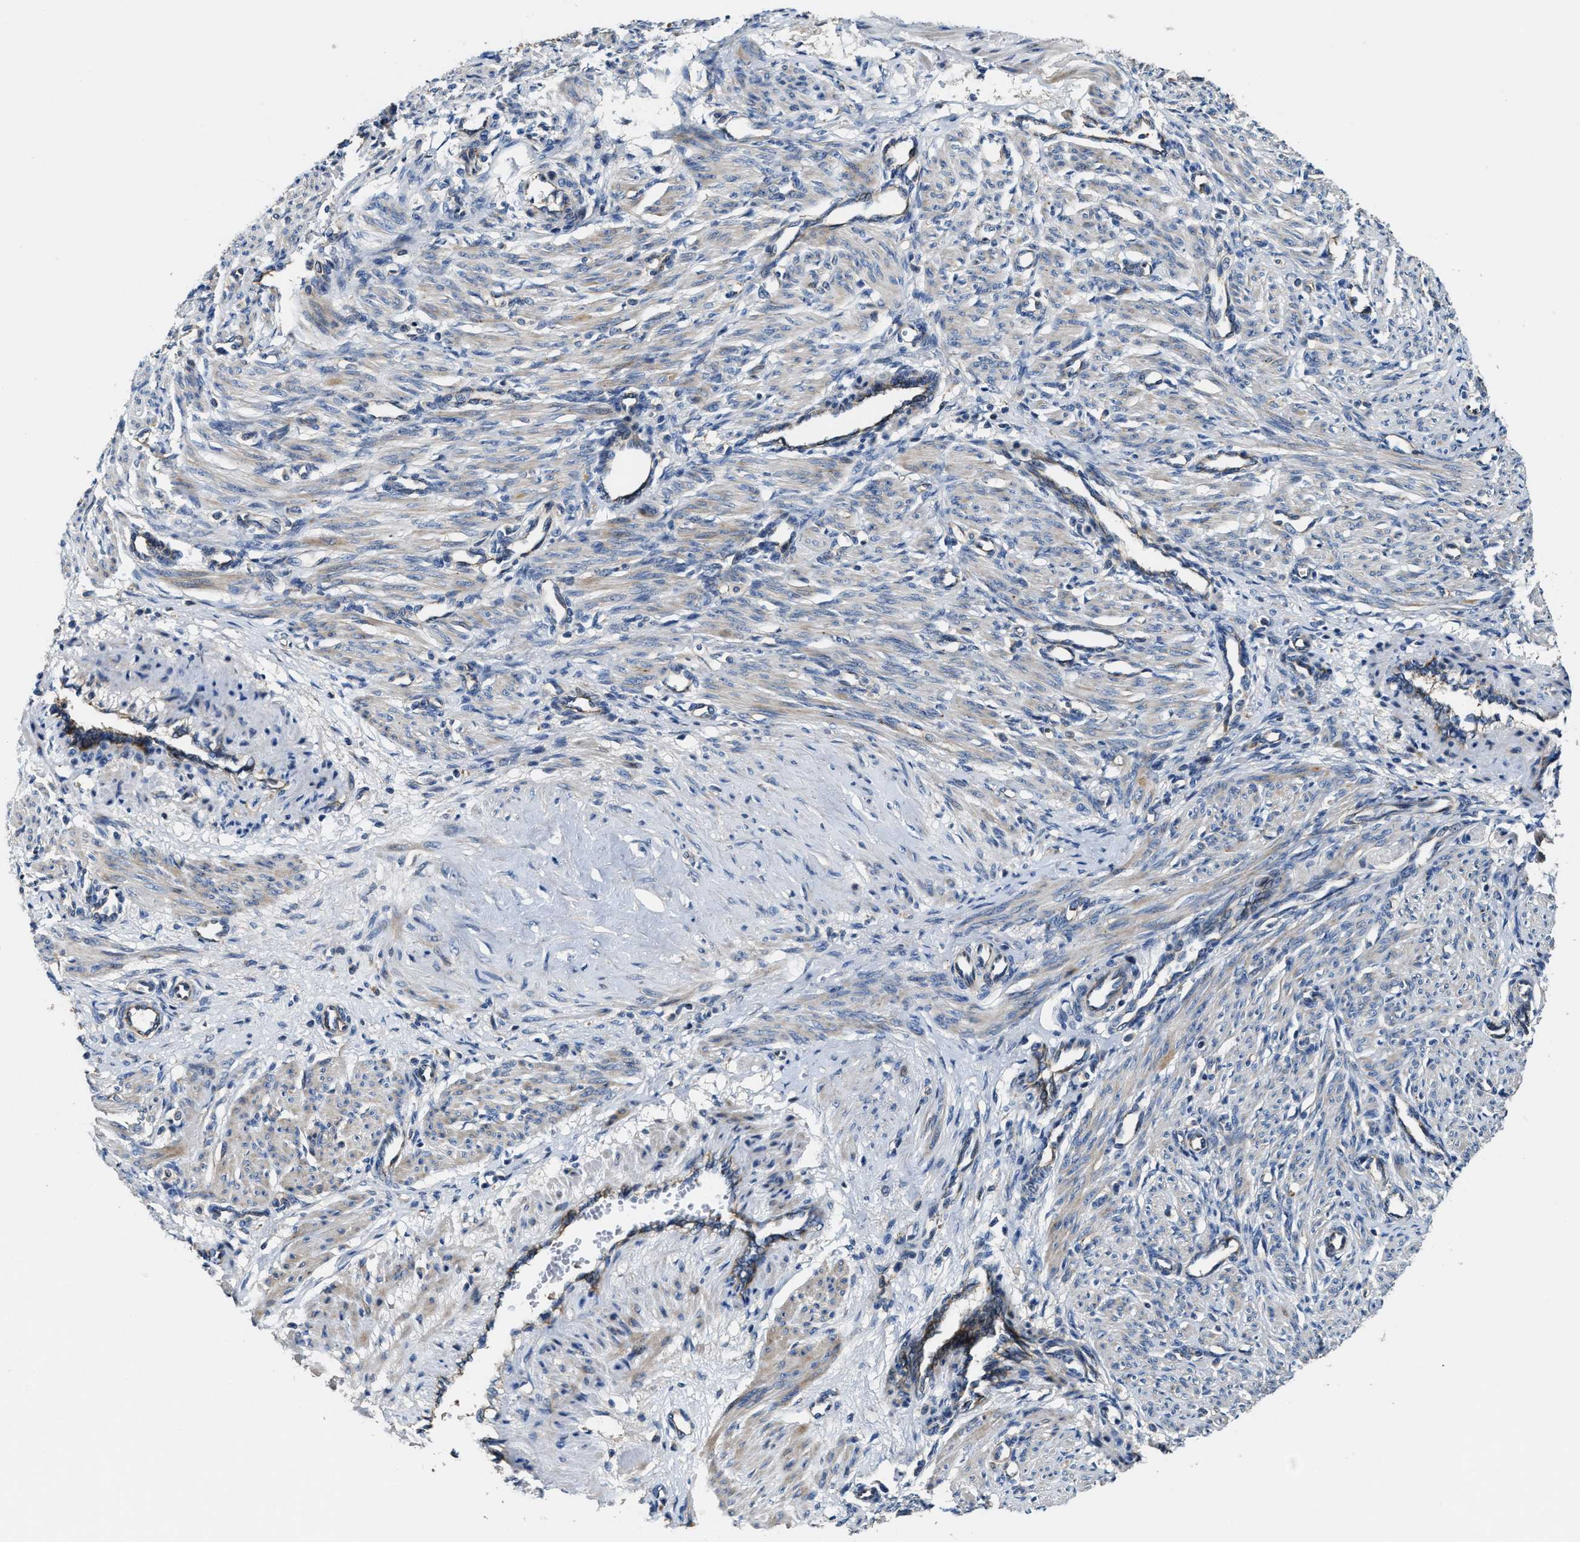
{"staining": {"intensity": "weak", "quantity": "25%-75%", "location": "cytoplasmic/membranous"}, "tissue": "smooth muscle", "cell_type": "Smooth muscle cells", "image_type": "normal", "snomed": [{"axis": "morphology", "description": "Normal tissue, NOS"}, {"axis": "topography", "description": "Endometrium"}], "caption": "Immunohistochemical staining of normal smooth muscle demonstrates 25%-75% levels of weak cytoplasmic/membranous protein expression in about 25%-75% of smooth muscle cells. Ihc stains the protein of interest in brown and the nuclei are stained blue.", "gene": "PTAR1", "patient": {"sex": "female", "age": 33}}